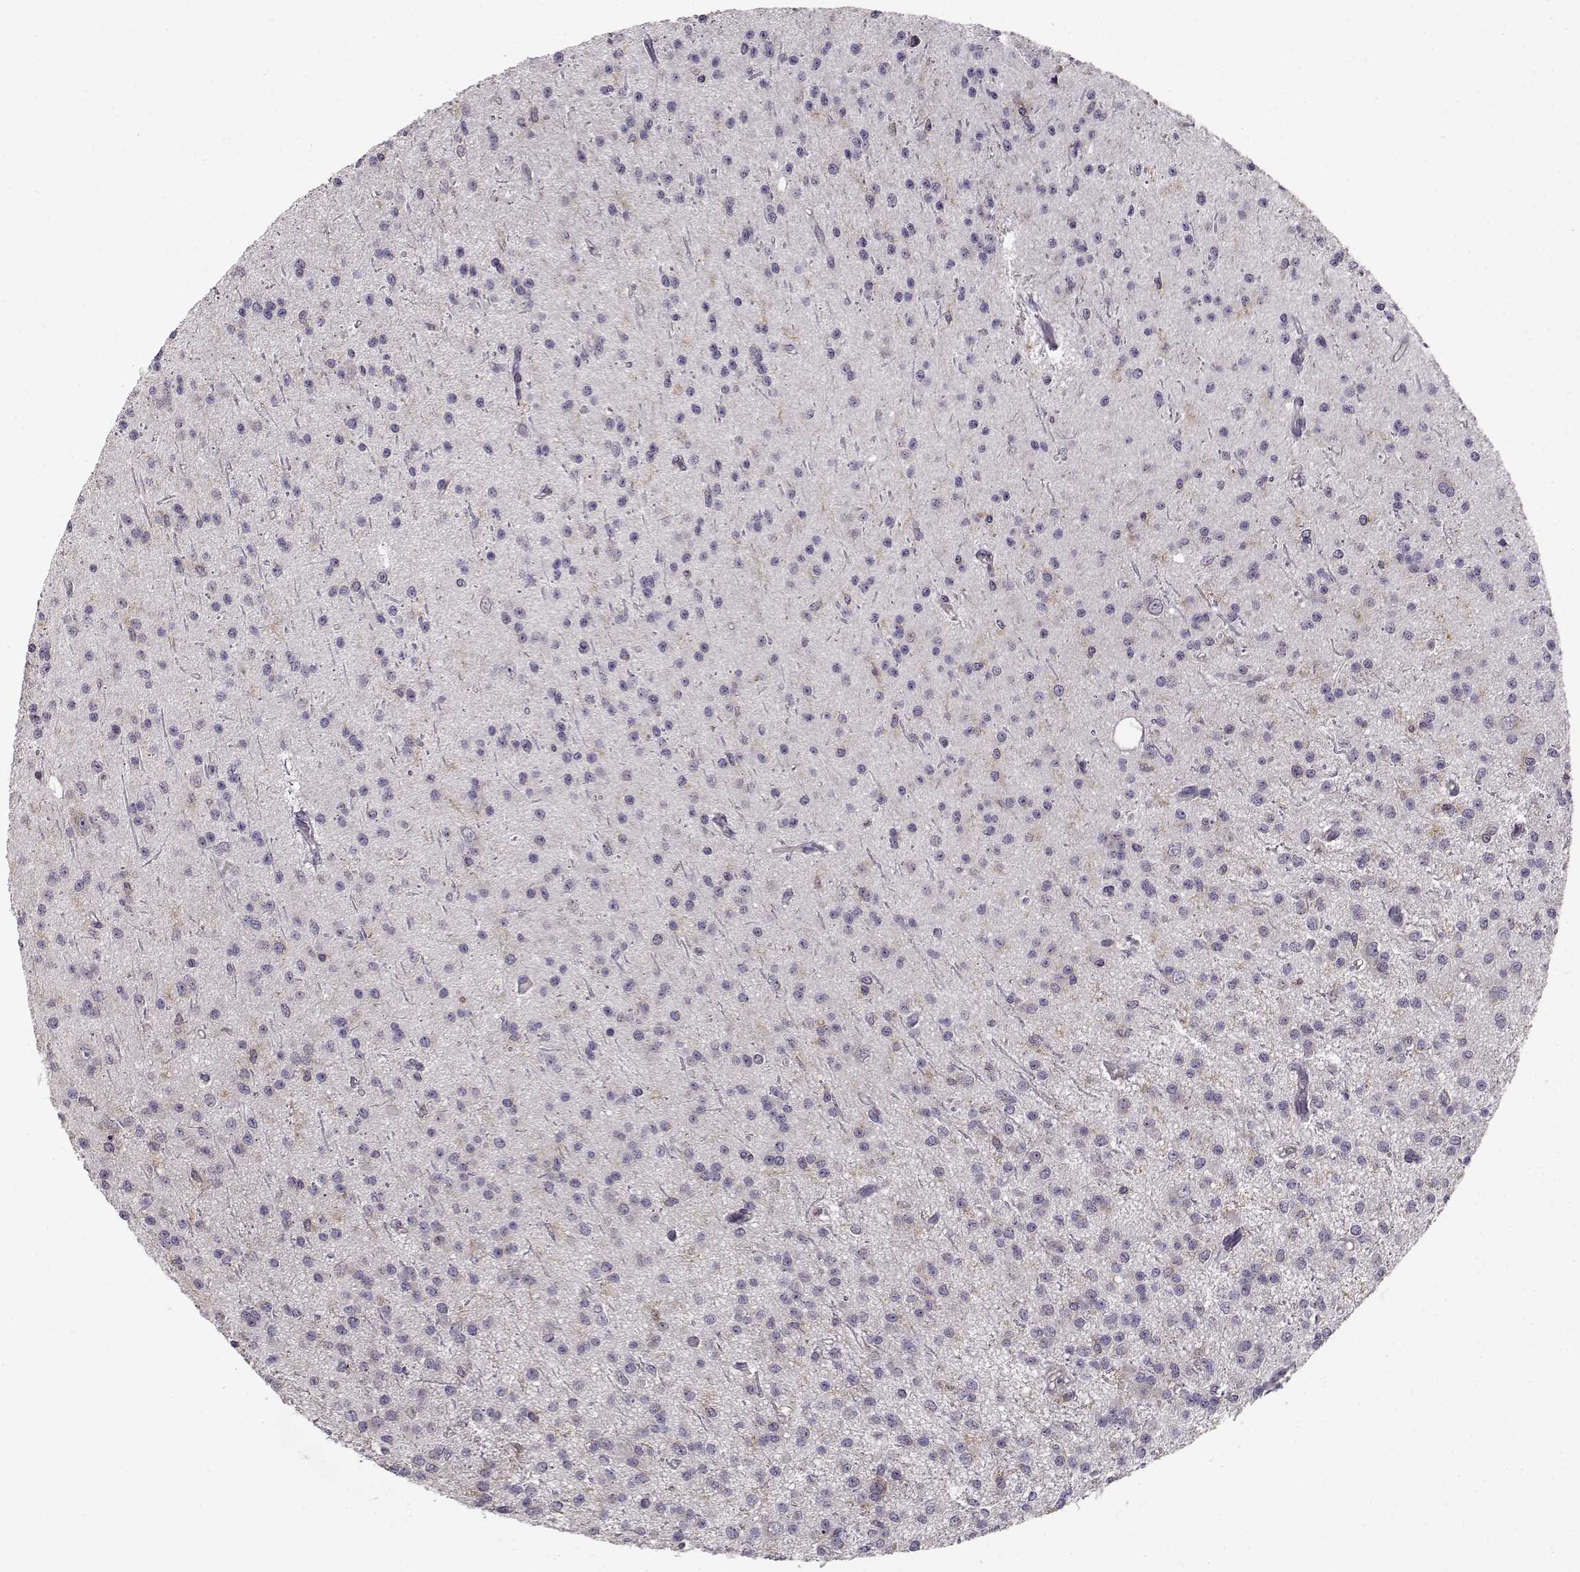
{"staining": {"intensity": "negative", "quantity": "none", "location": "none"}, "tissue": "glioma", "cell_type": "Tumor cells", "image_type": "cancer", "snomed": [{"axis": "morphology", "description": "Glioma, malignant, Low grade"}, {"axis": "topography", "description": "Brain"}], "caption": "High power microscopy photomicrograph of an IHC micrograph of low-grade glioma (malignant), revealing no significant expression in tumor cells. Nuclei are stained in blue.", "gene": "ENTPD8", "patient": {"sex": "male", "age": 27}}